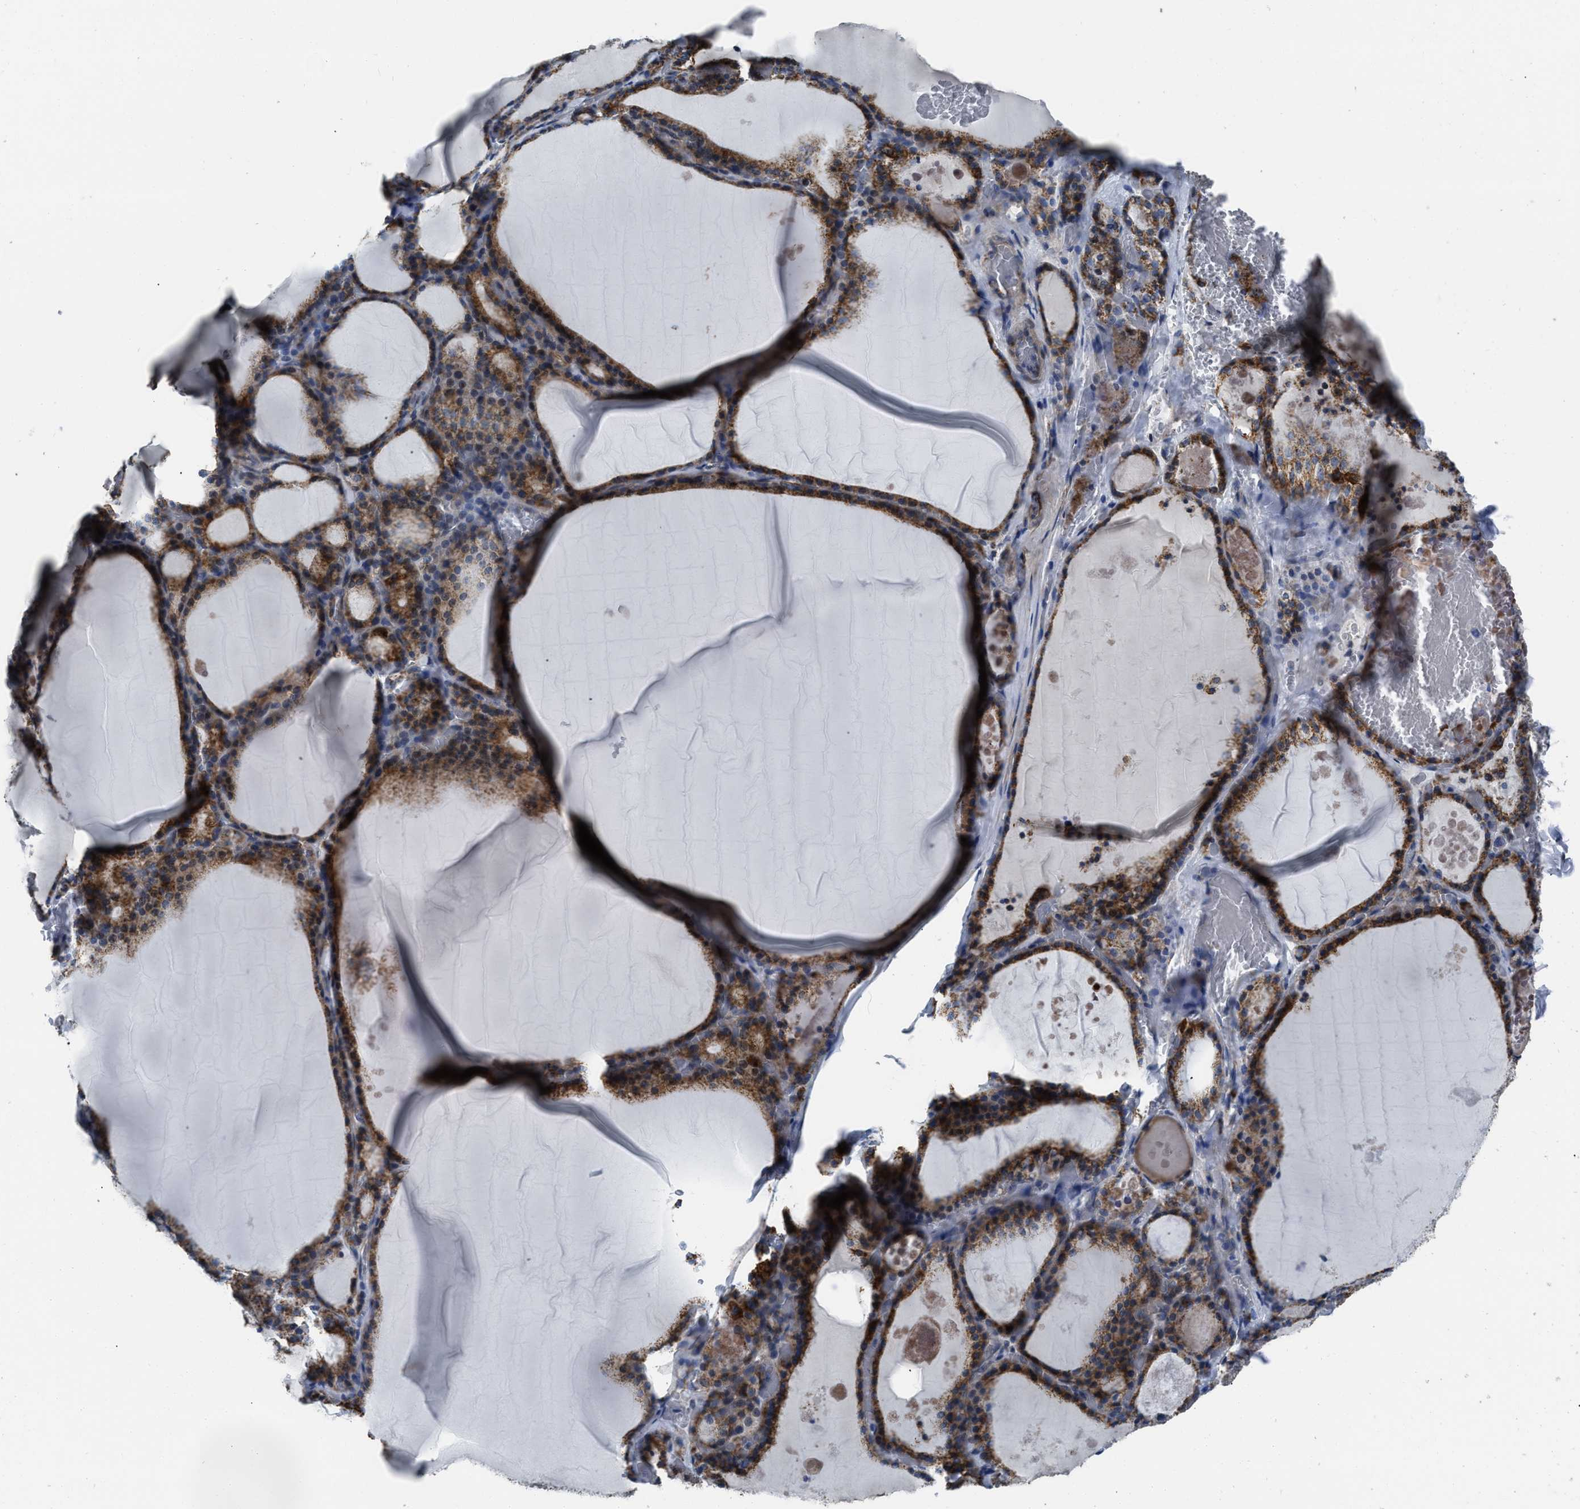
{"staining": {"intensity": "strong", "quantity": ">75%", "location": "cytoplasmic/membranous"}, "tissue": "thyroid gland", "cell_type": "Glandular cells", "image_type": "normal", "snomed": [{"axis": "morphology", "description": "Normal tissue, NOS"}, {"axis": "topography", "description": "Thyroid gland"}], "caption": "Immunohistochemical staining of unremarkable thyroid gland exhibits strong cytoplasmic/membranous protein positivity in approximately >75% of glandular cells. The staining was performed using DAB, with brown indicating positive protein expression. Nuclei are stained blue with hematoxylin.", "gene": "NSD3", "patient": {"sex": "male", "age": 56}}